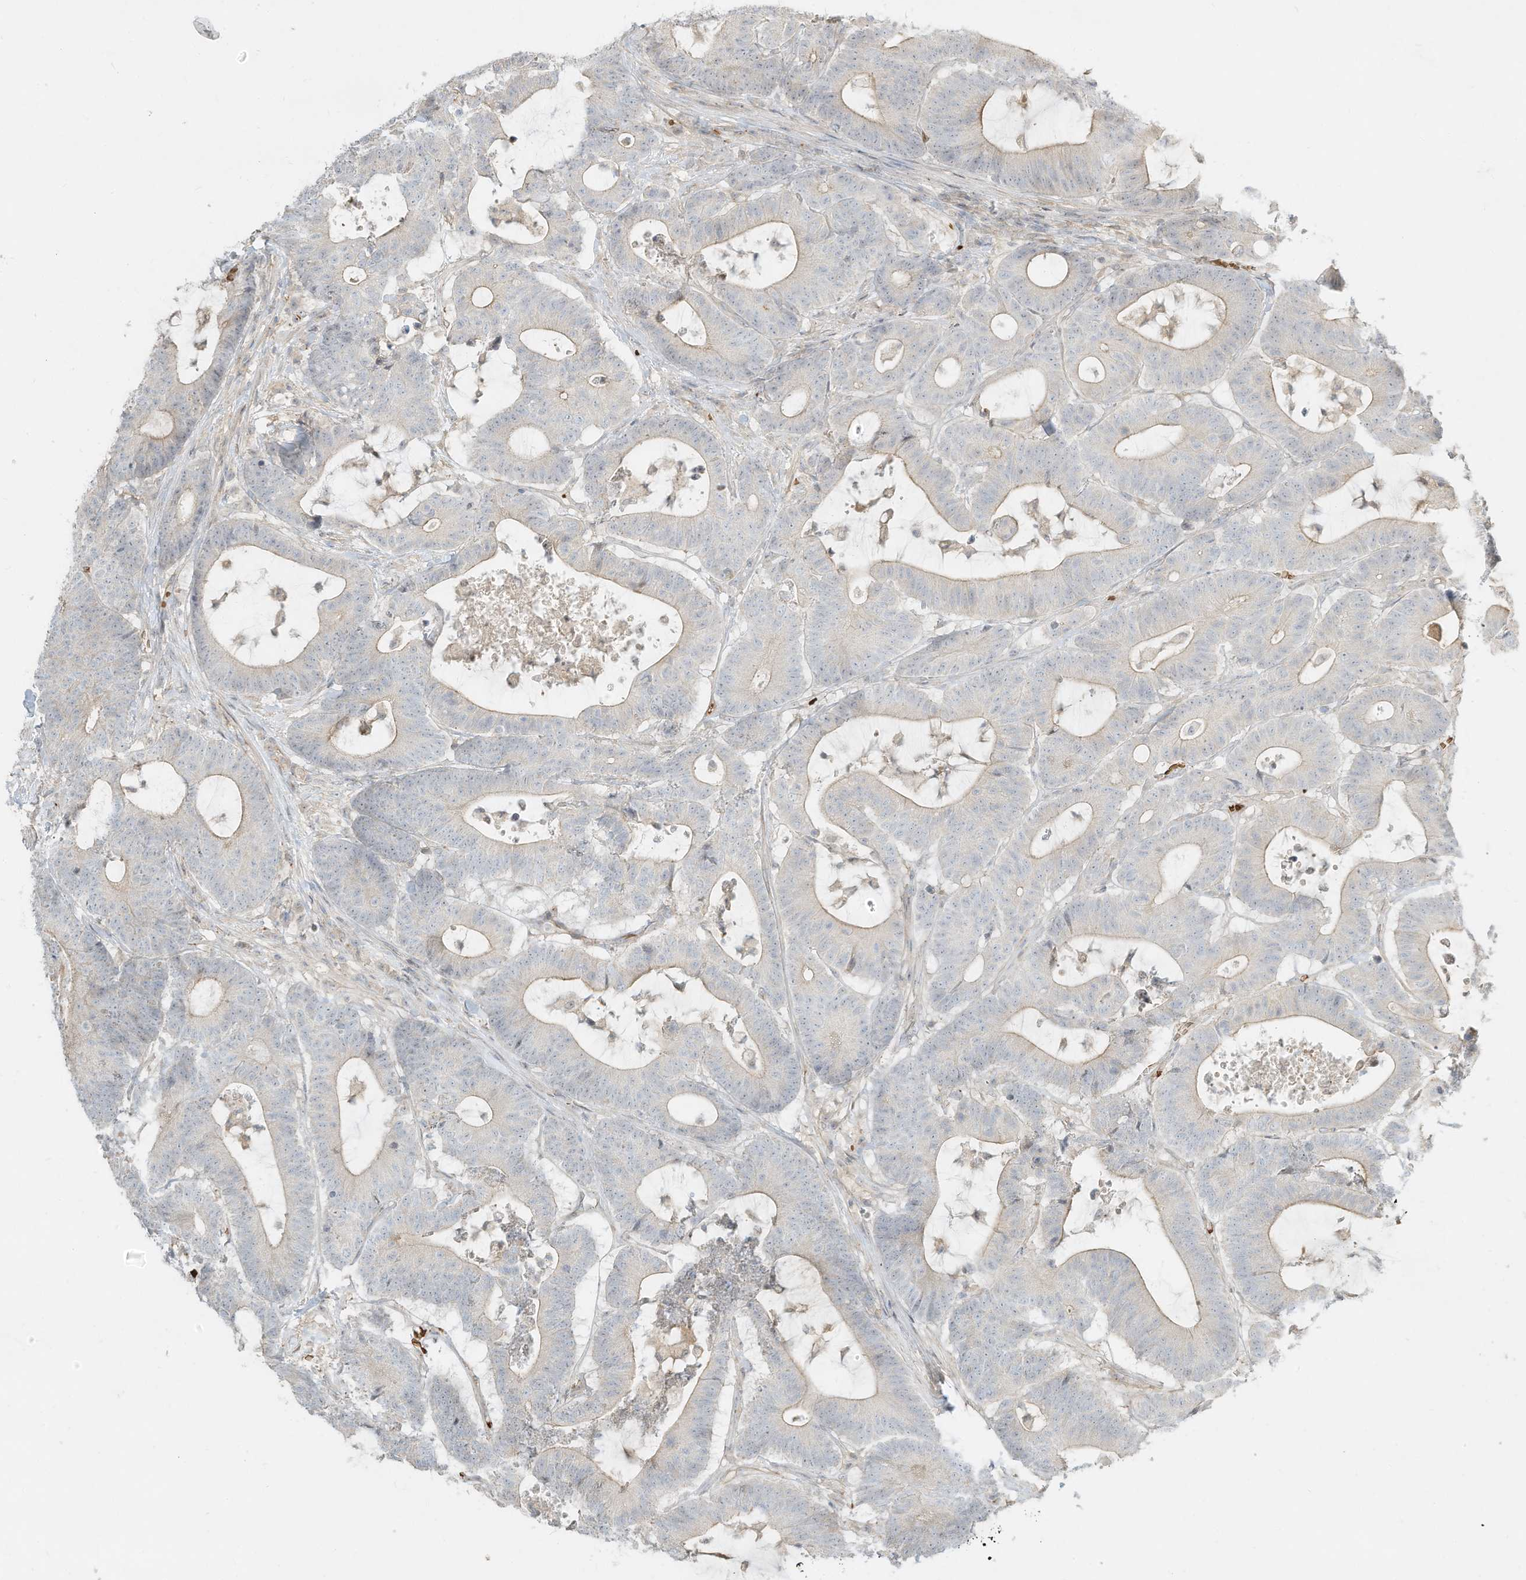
{"staining": {"intensity": "weak", "quantity": "<25%", "location": "cytoplasmic/membranous"}, "tissue": "colorectal cancer", "cell_type": "Tumor cells", "image_type": "cancer", "snomed": [{"axis": "morphology", "description": "Adenocarcinoma, NOS"}, {"axis": "topography", "description": "Colon"}], "caption": "Adenocarcinoma (colorectal) was stained to show a protein in brown. There is no significant staining in tumor cells.", "gene": "OFD1", "patient": {"sex": "female", "age": 84}}